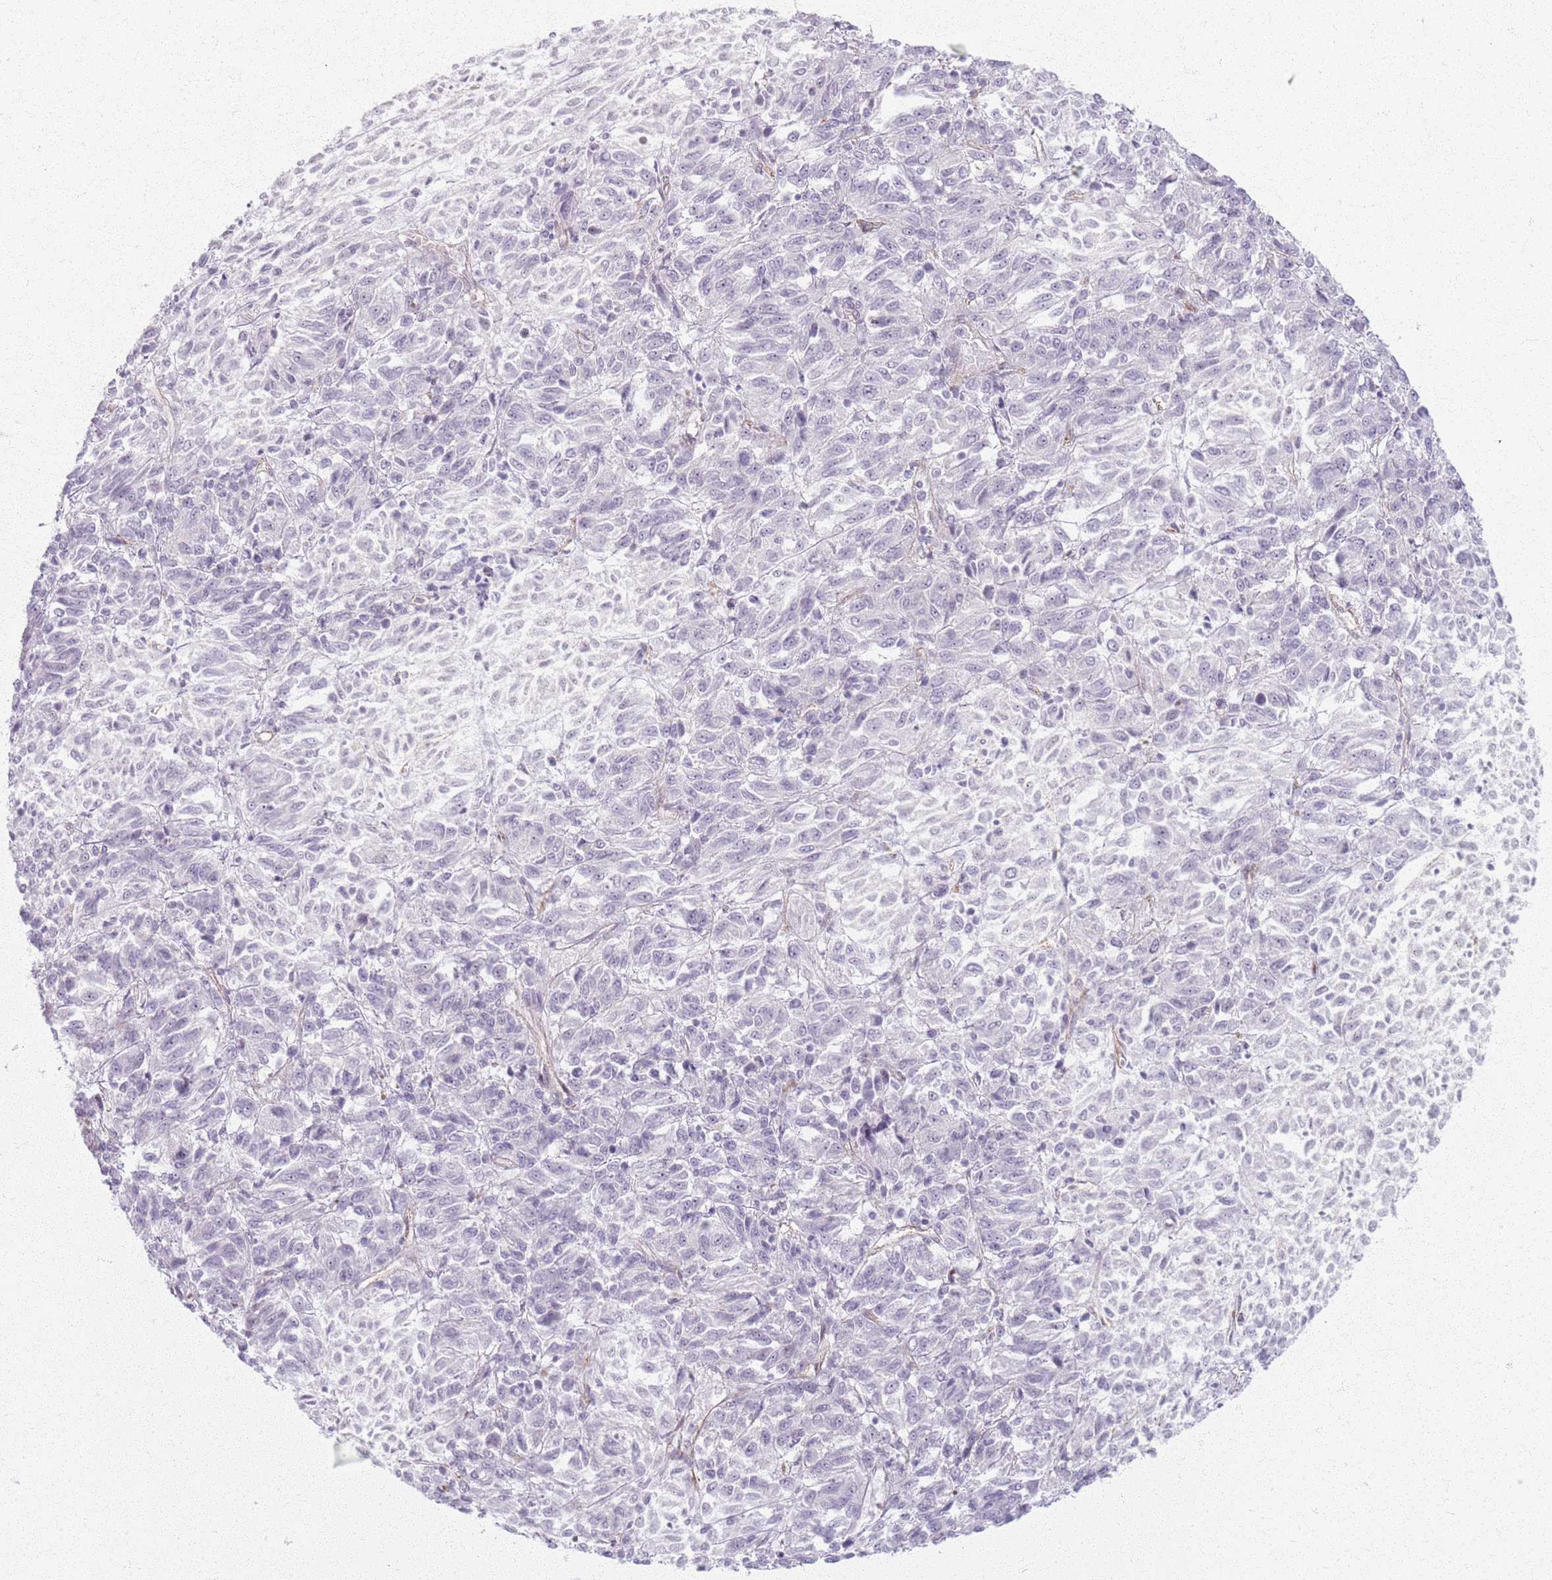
{"staining": {"intensity": "negative", "quantity": "none", "location": "none"}, "tissue": "melanoma", "cell_type": "Tumor cells", "image_type": "cancer", "snomed": [{"axis": "morphology", "description": "Malignant melanoma, Metastatic site"}, {"axis": "topography", "description": "Lung"}], "caption": "An immunohistochemistry (IHC) micrograph of malignant melanoma (metastatic site) is shown. There is no staining in tumor cells of malignant melanoma (metastatic site).", "gene": "KCNA5", "patient": {"sex": "male", "age": 64}}